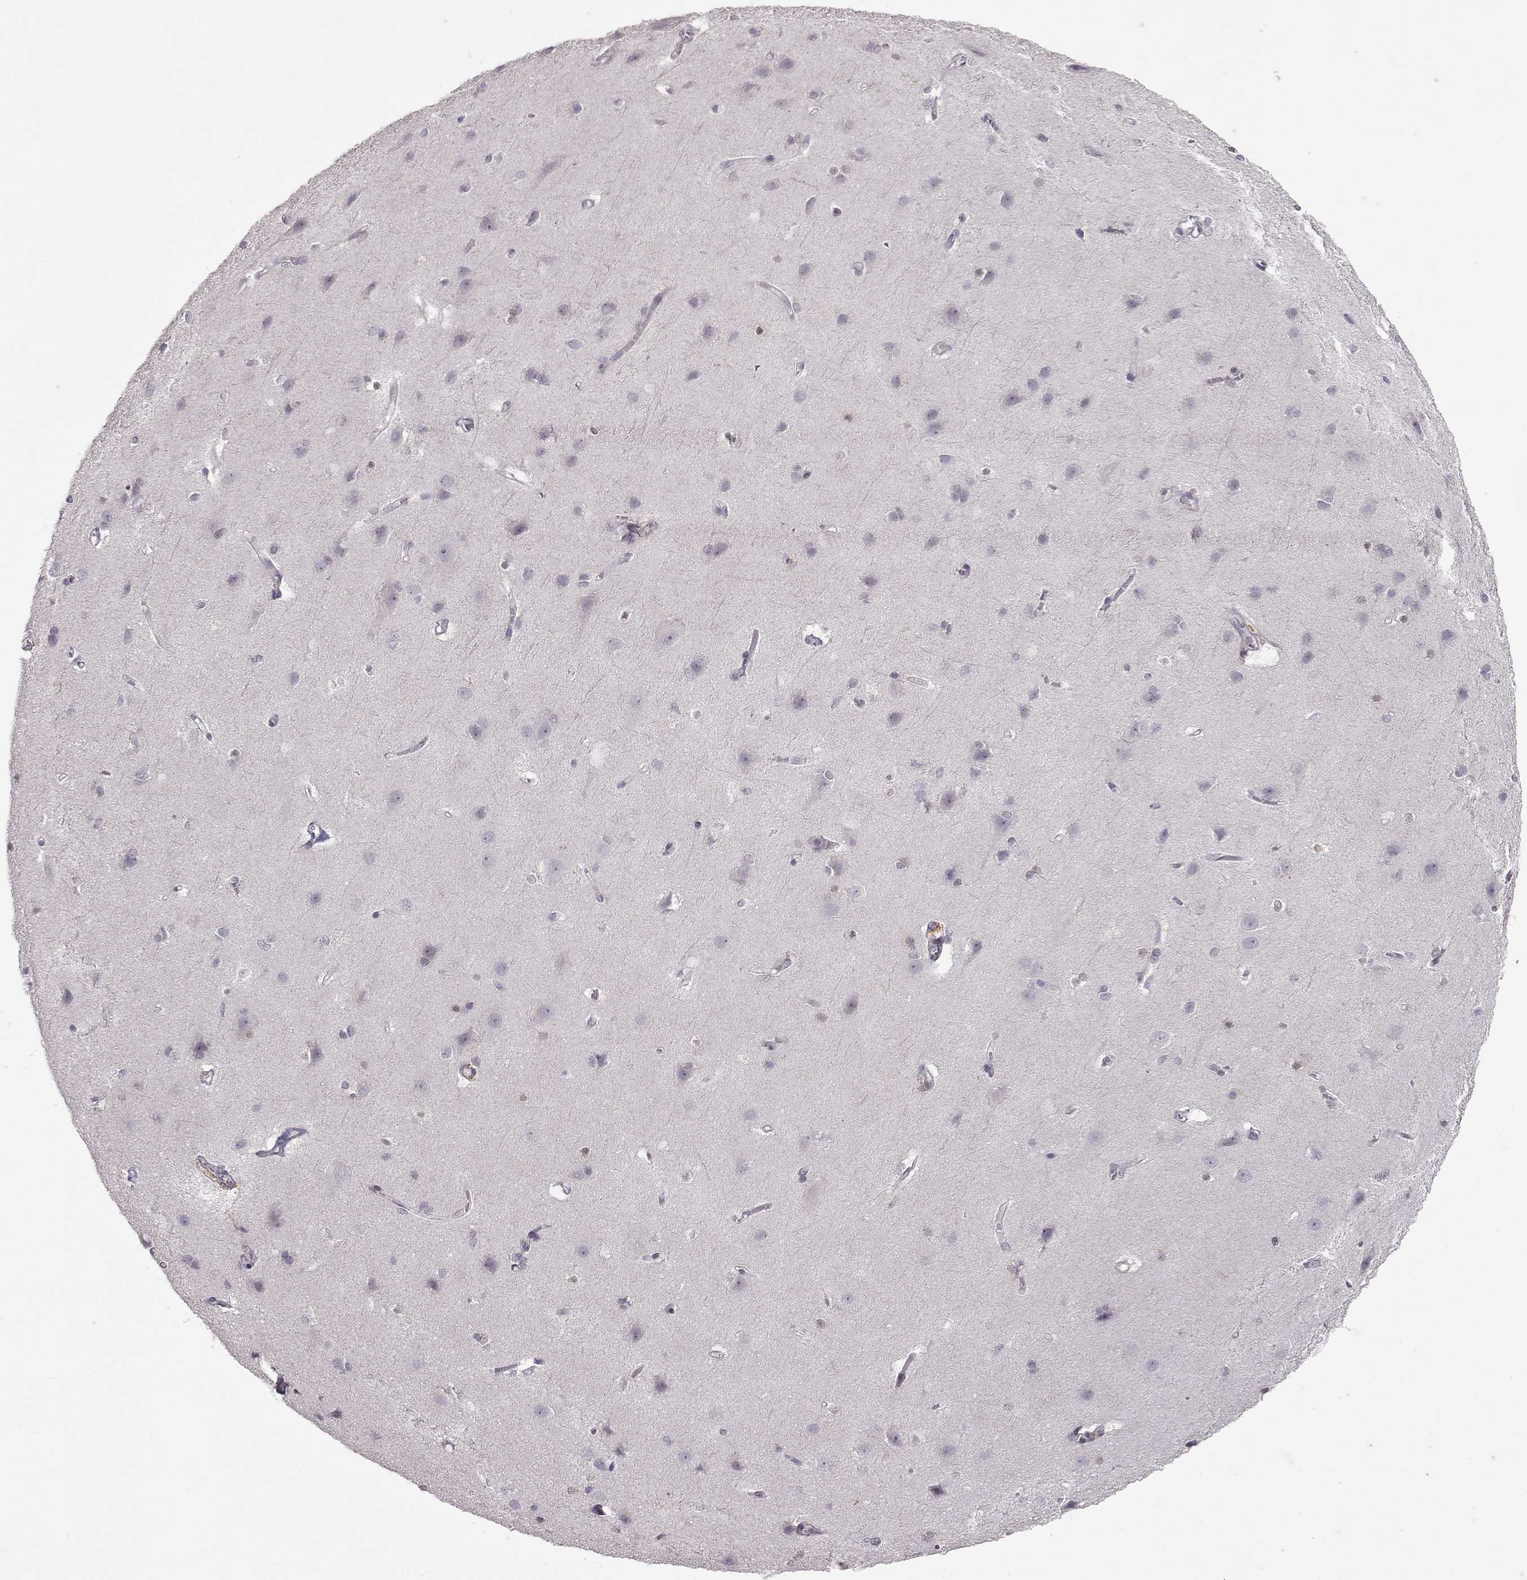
{"staining": {"intensity": "negative", "quantity": "none", "location": "none"}, "tissue": "cerebral cortex", "cell_type": "Endothelial cells", "image_type": "normal", "snomed": [{"axis": "morphology", "description": "Normal tissue, NOS"}, {"axis": "topography", "description": "Cerebral cortex"}], "caption": "Immunohistochemistry (IHC) histopathology image of benign cerebral cortex: human cerebral cortex stained with DAB (3,3'-diaminobenzidine) reveals no significant protein positivity in endothelial cells. (Stains: DAB (3,3'-diaminobenzidine) immunohistochemistry (IHC) with hematoxylin counter stain, Microscopy: brightfield microscopy at high magnification).", "gene": "CDK4", "patient": {"sex": "male", "age": 37}}